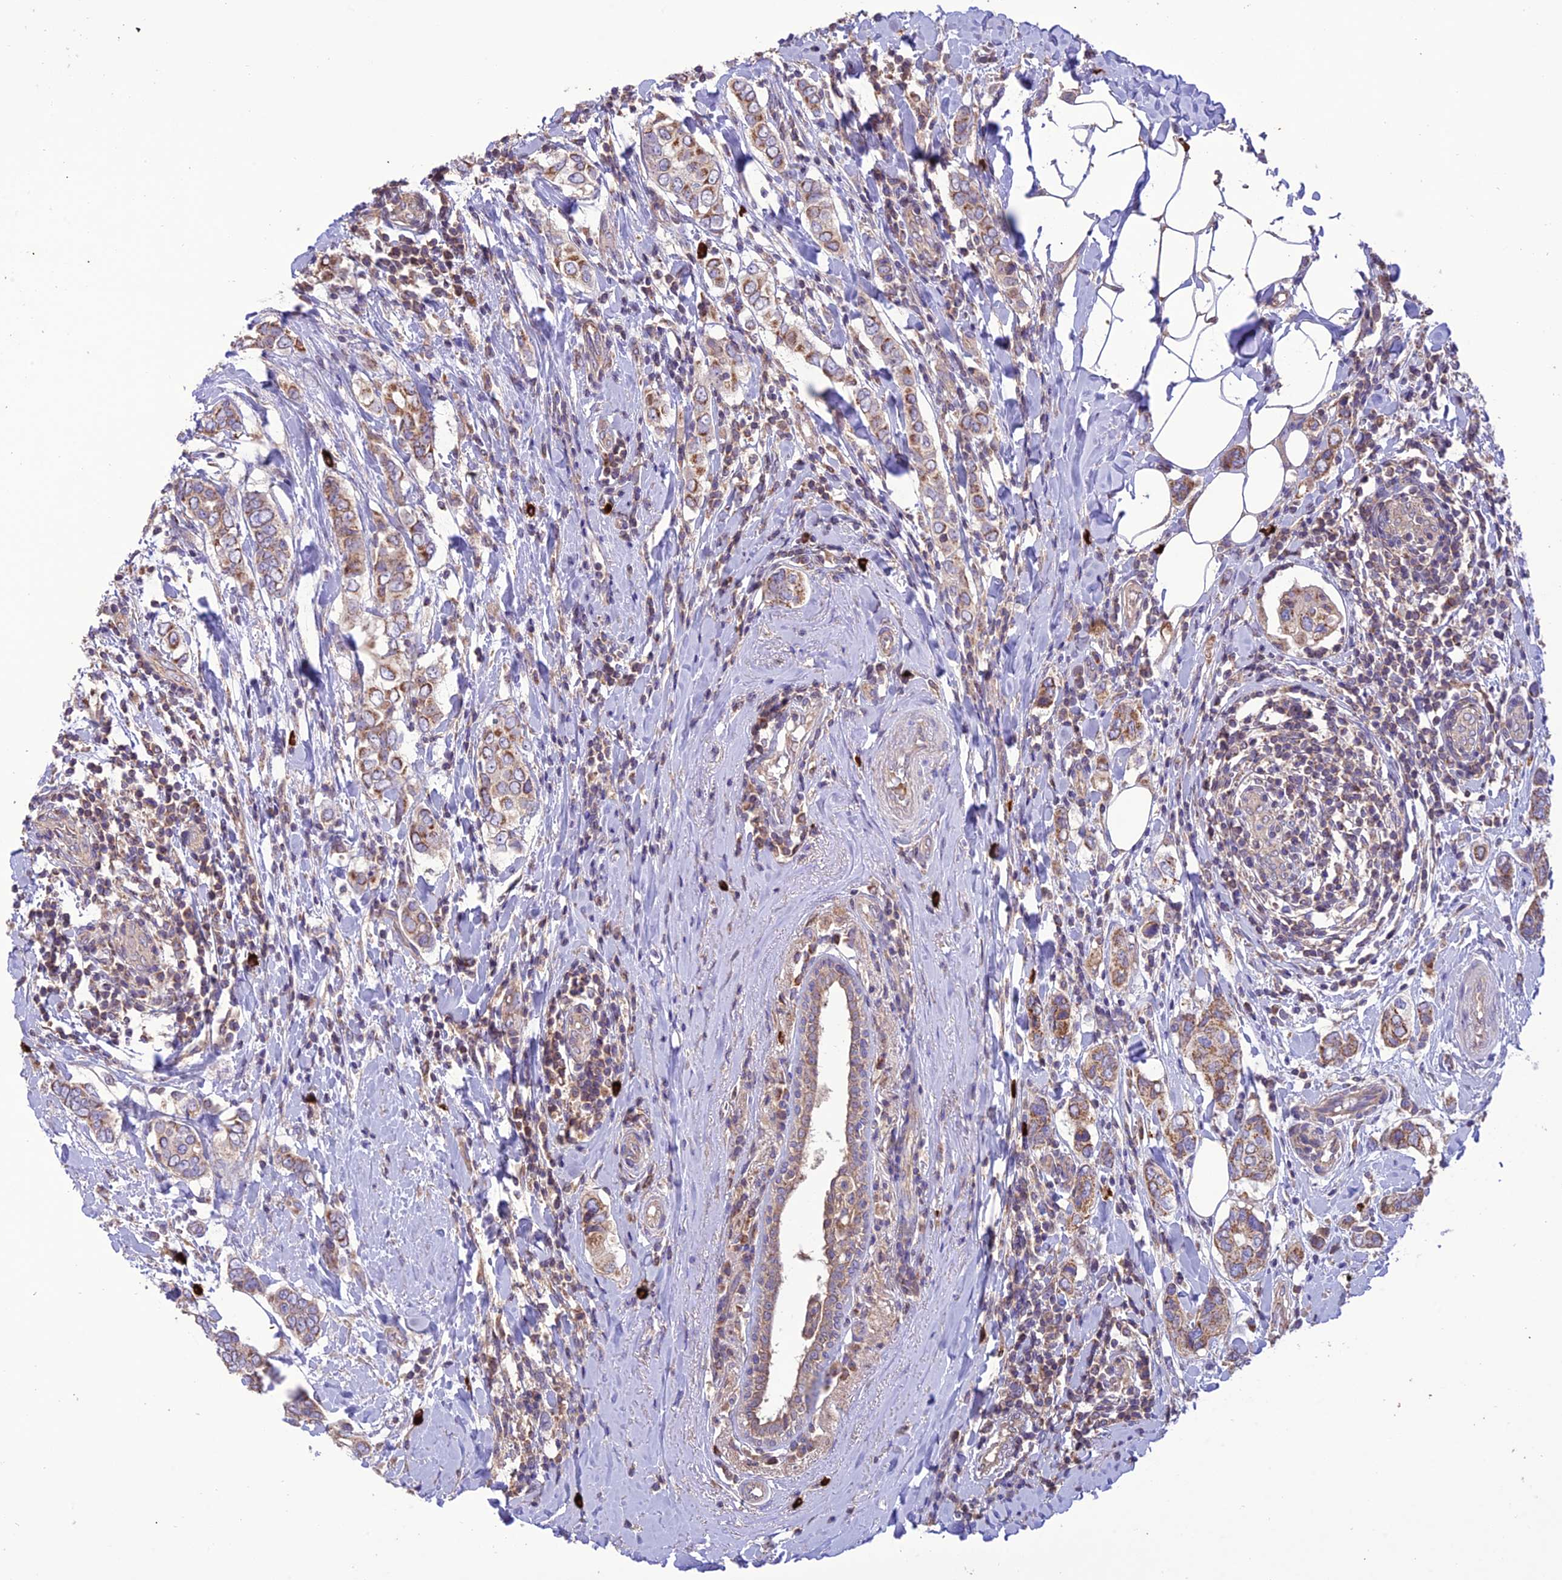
{"staining": {"intensity": "moderate", "quantity": ">75%", "location": "cytoplasmic/membranous"}, "tissue": "breast cancer", "cell_type": "Tumor cells", "image_type": "cancer", "snomed": [{"axis": "morphology", "description": "Lobular carcinoma"}, {"axis": "topography", "description": "Breast"}], "caption": "Breast cancer (lobular carcinoma) was stained to show a protein in brown. There is medium levels of moderate cytoplasmic/membranous expression in approximately >75% of tumor cells.", "gene": "NDUFAF1", "patient": {"sex": "female", "age": 51}}